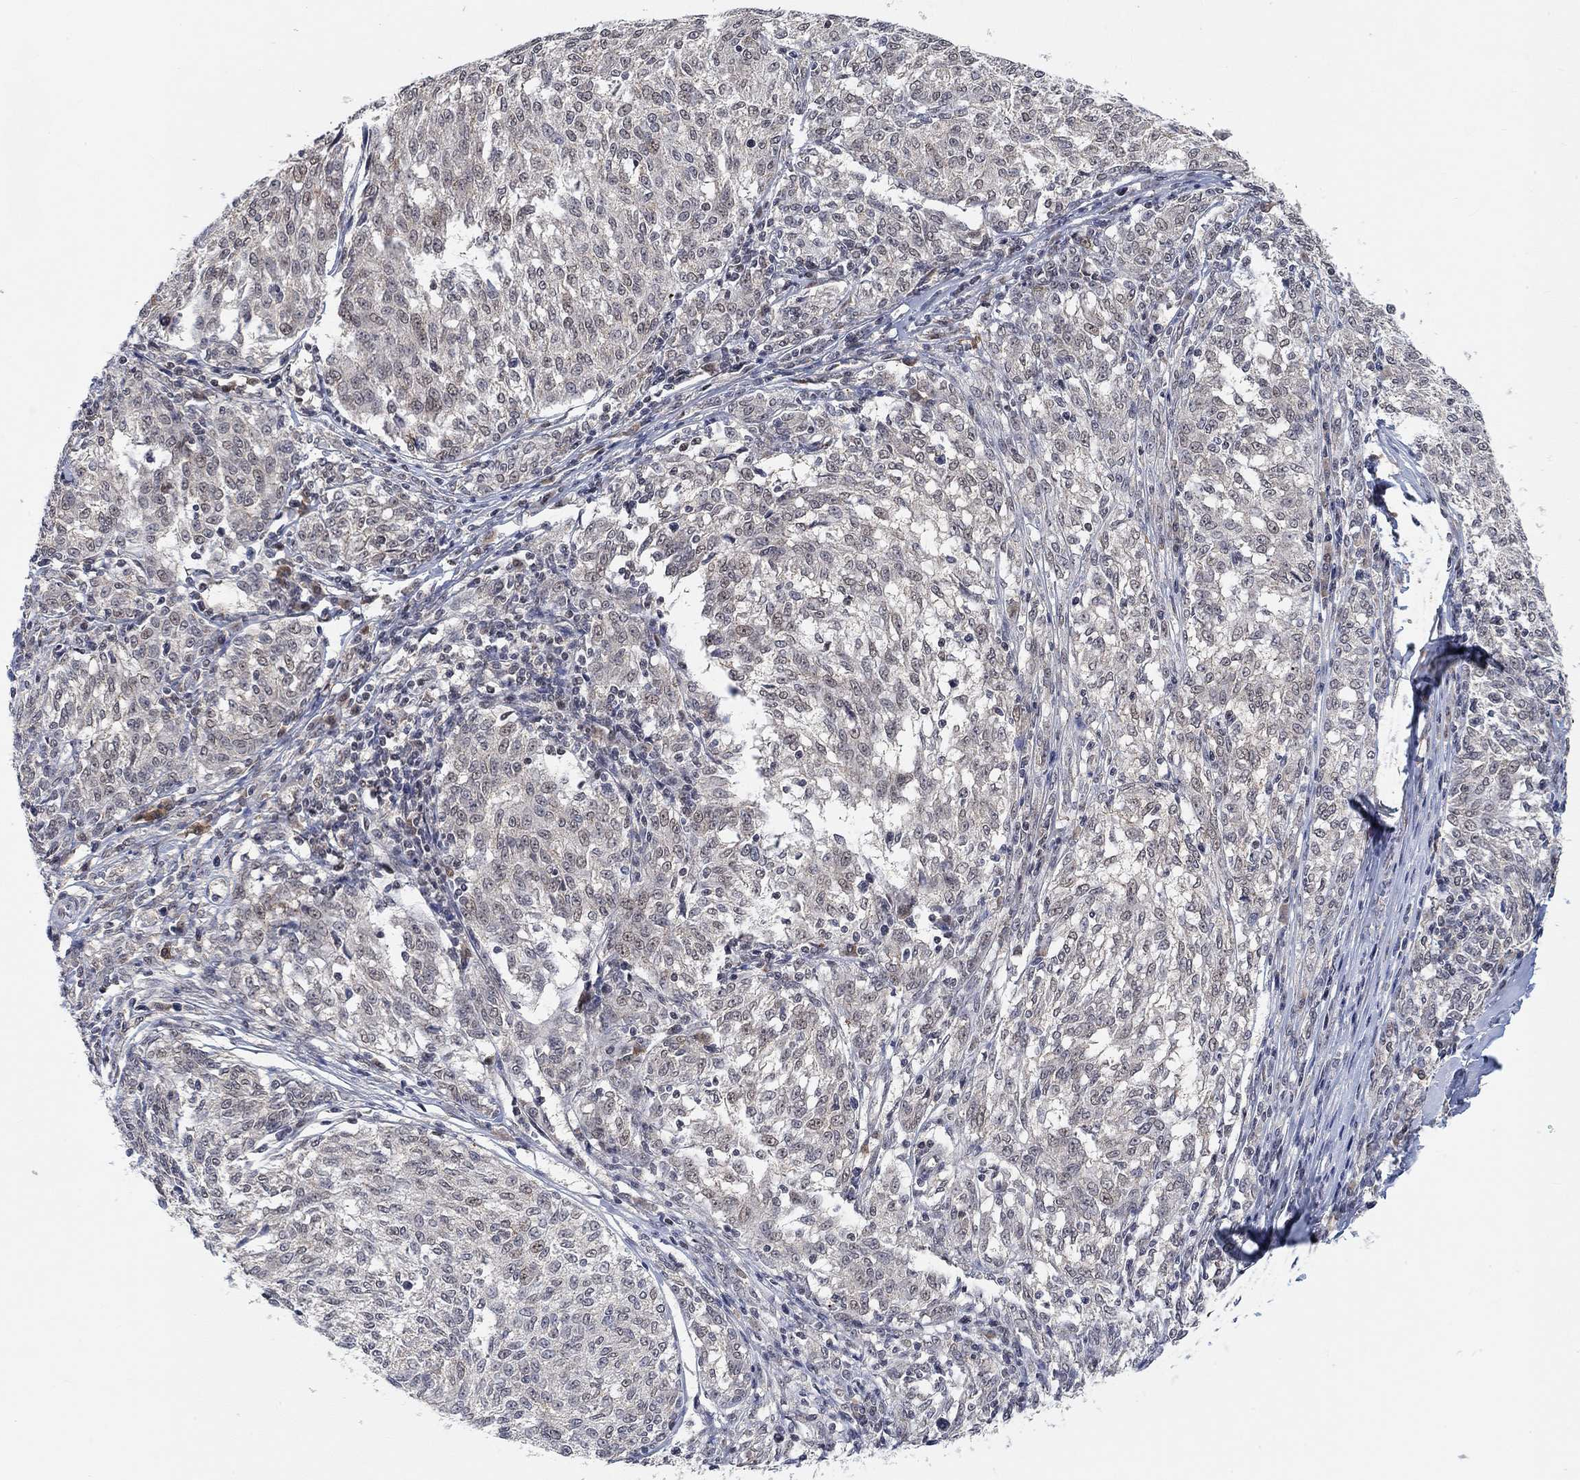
{"staining": {"intensity": "negative", "quantity": "none", "location": "none"}, "tissue": "melanoma", "cell_type": "Tumor cells", "image_type": "cancer", "snomed": [{"axis": "morphology", "description": "Malignant melanoma, NOS"}, {"axis": "topography", "description": "Skin"}], "caption": "The image exhibits no significant positivity in tumor cells of melanoma.", "gene": "THAP8", "patient": {"sex": "female", "age": 72}}